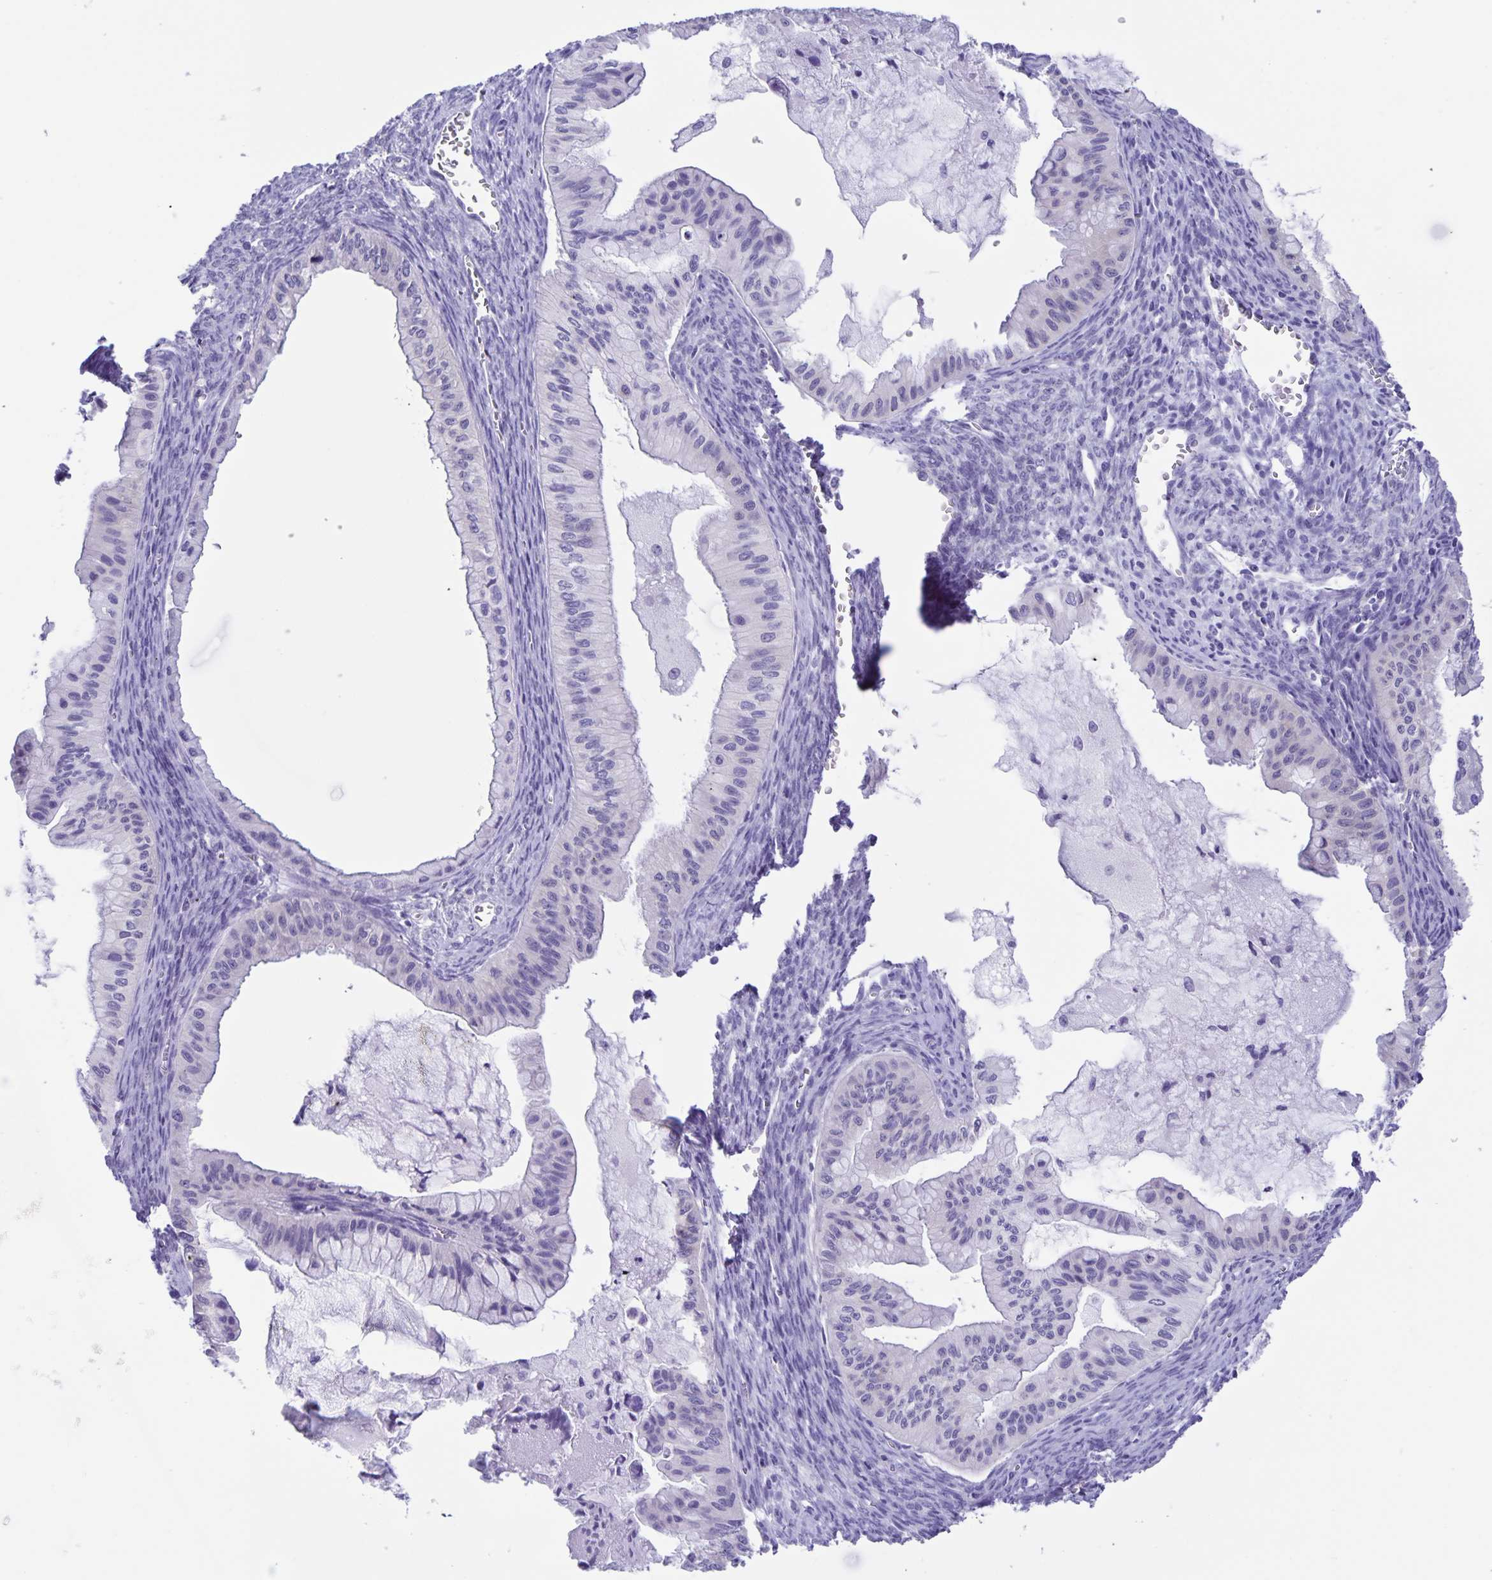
{"staining": {"intensity": "negative", "quantity": "none", "location": "none"}, "tissue": "ovarian cancer", "cell_type": "Tumor cells", "image_type": "cancer", "snomed": [{"axis": "morphology", "description": "Cystadenocarcinoma, mucinous, NOS"}, {"axis": "topography", "description": "Ovary"}], "caption": "Tumor cells are negative for brown protein staining in mucinous cystadenocarcinoma (ovarian).", "gene": "CAPSL", "patient": {"sex": "female", "age": 72}}